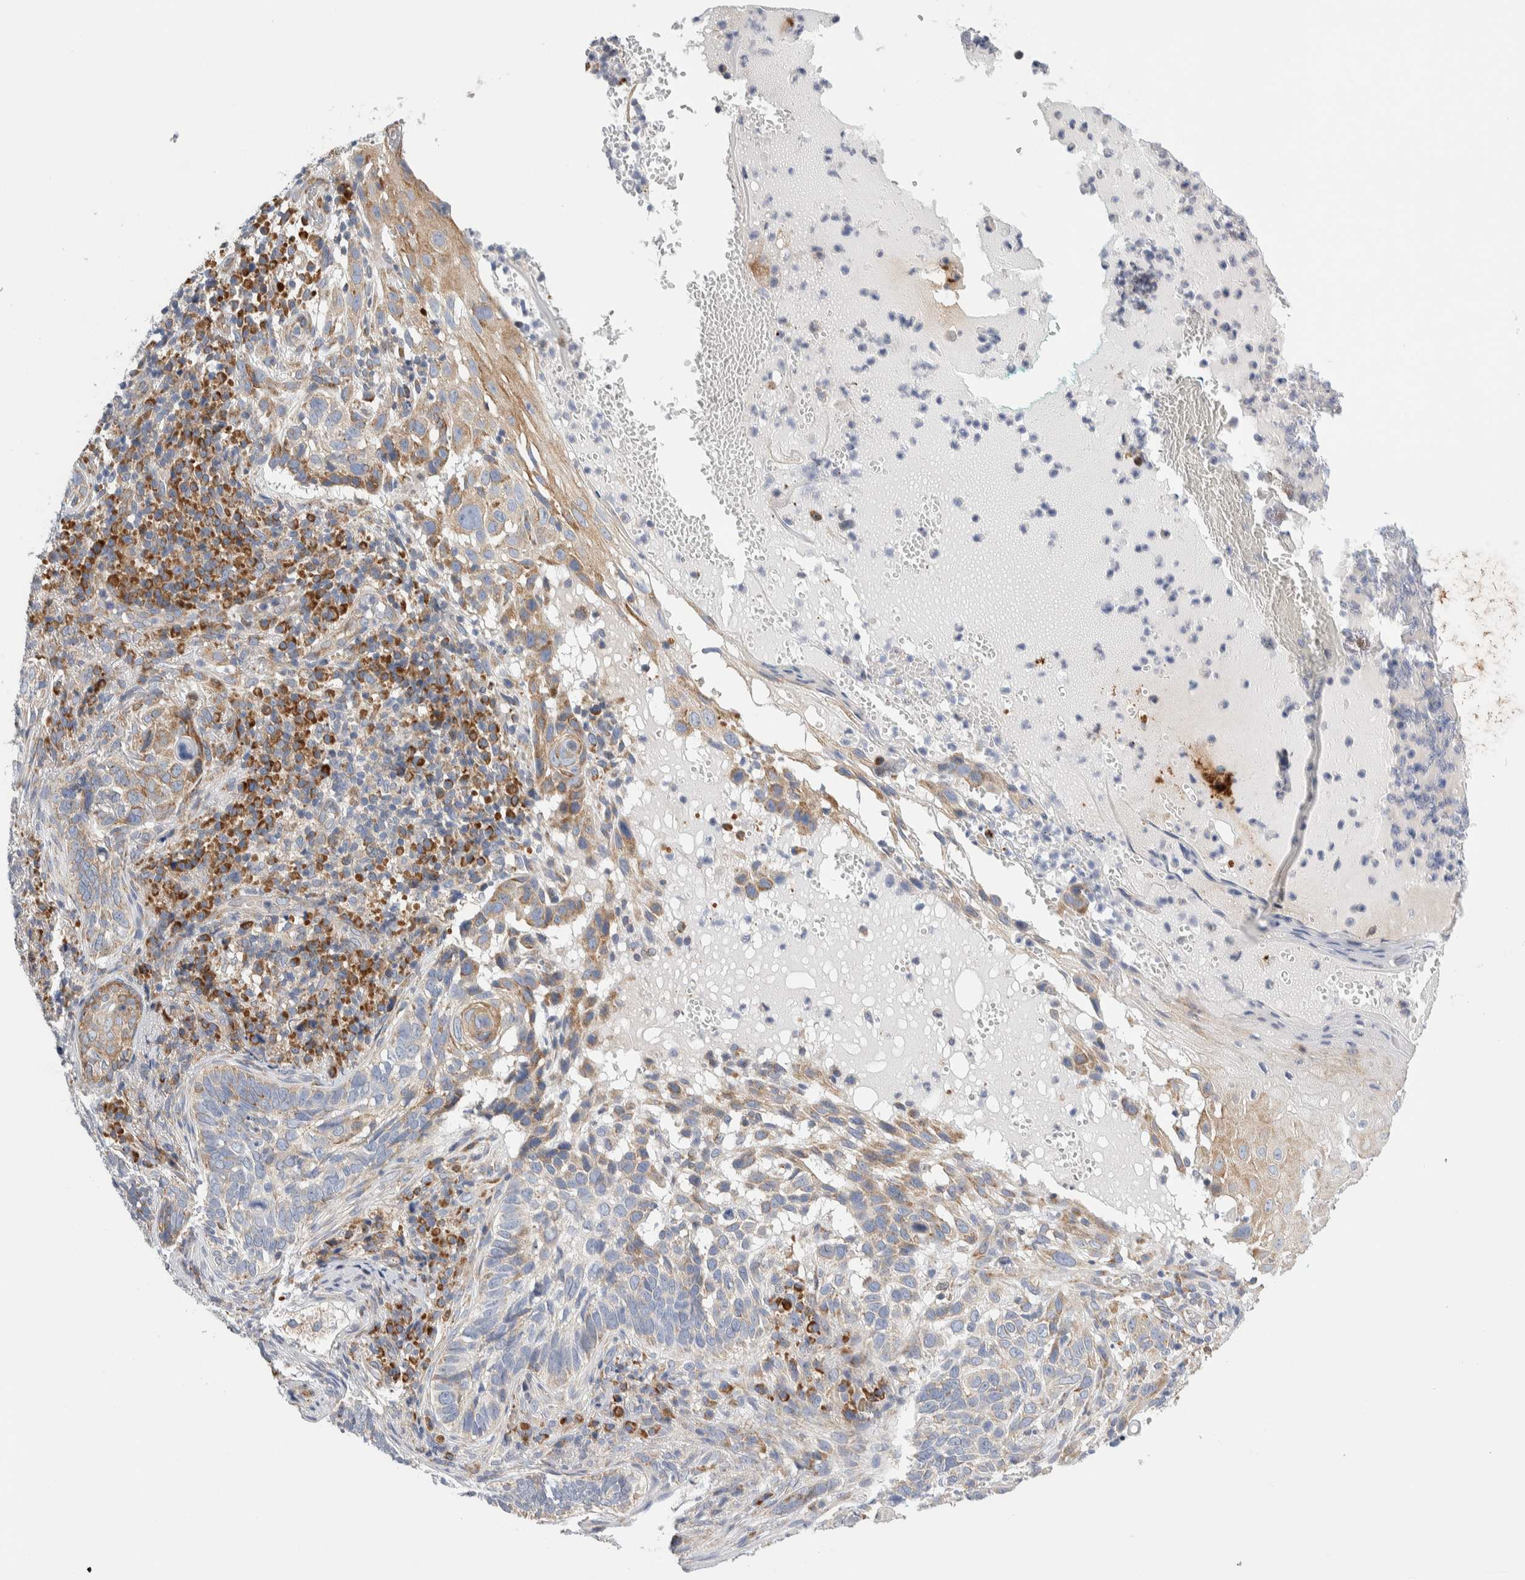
{"staining": {"intensity": "weak", "quantity": "<25%", "location": "cytoplasmic/membranous"}, "tissue": "skin cancer", "cell_type": "Tumor cells", "image_type": "cancer", "snomed": [{"axis": "morphology", "description": "Basal cell carcinoma"}, {"axis": "topography", "description": "Skin"}], "caption": "There is no significant positivity in tumor cells of basal cell carcinoma (skin). Brightfield microscopy of immunohistochemistry stained with DAB (3,3'-diaminobenzidine) (brown) and hematoxylin (blue), captured at high magnification.", "gene": "RACK1", "patient": {"sex": "female", "age": 89}}